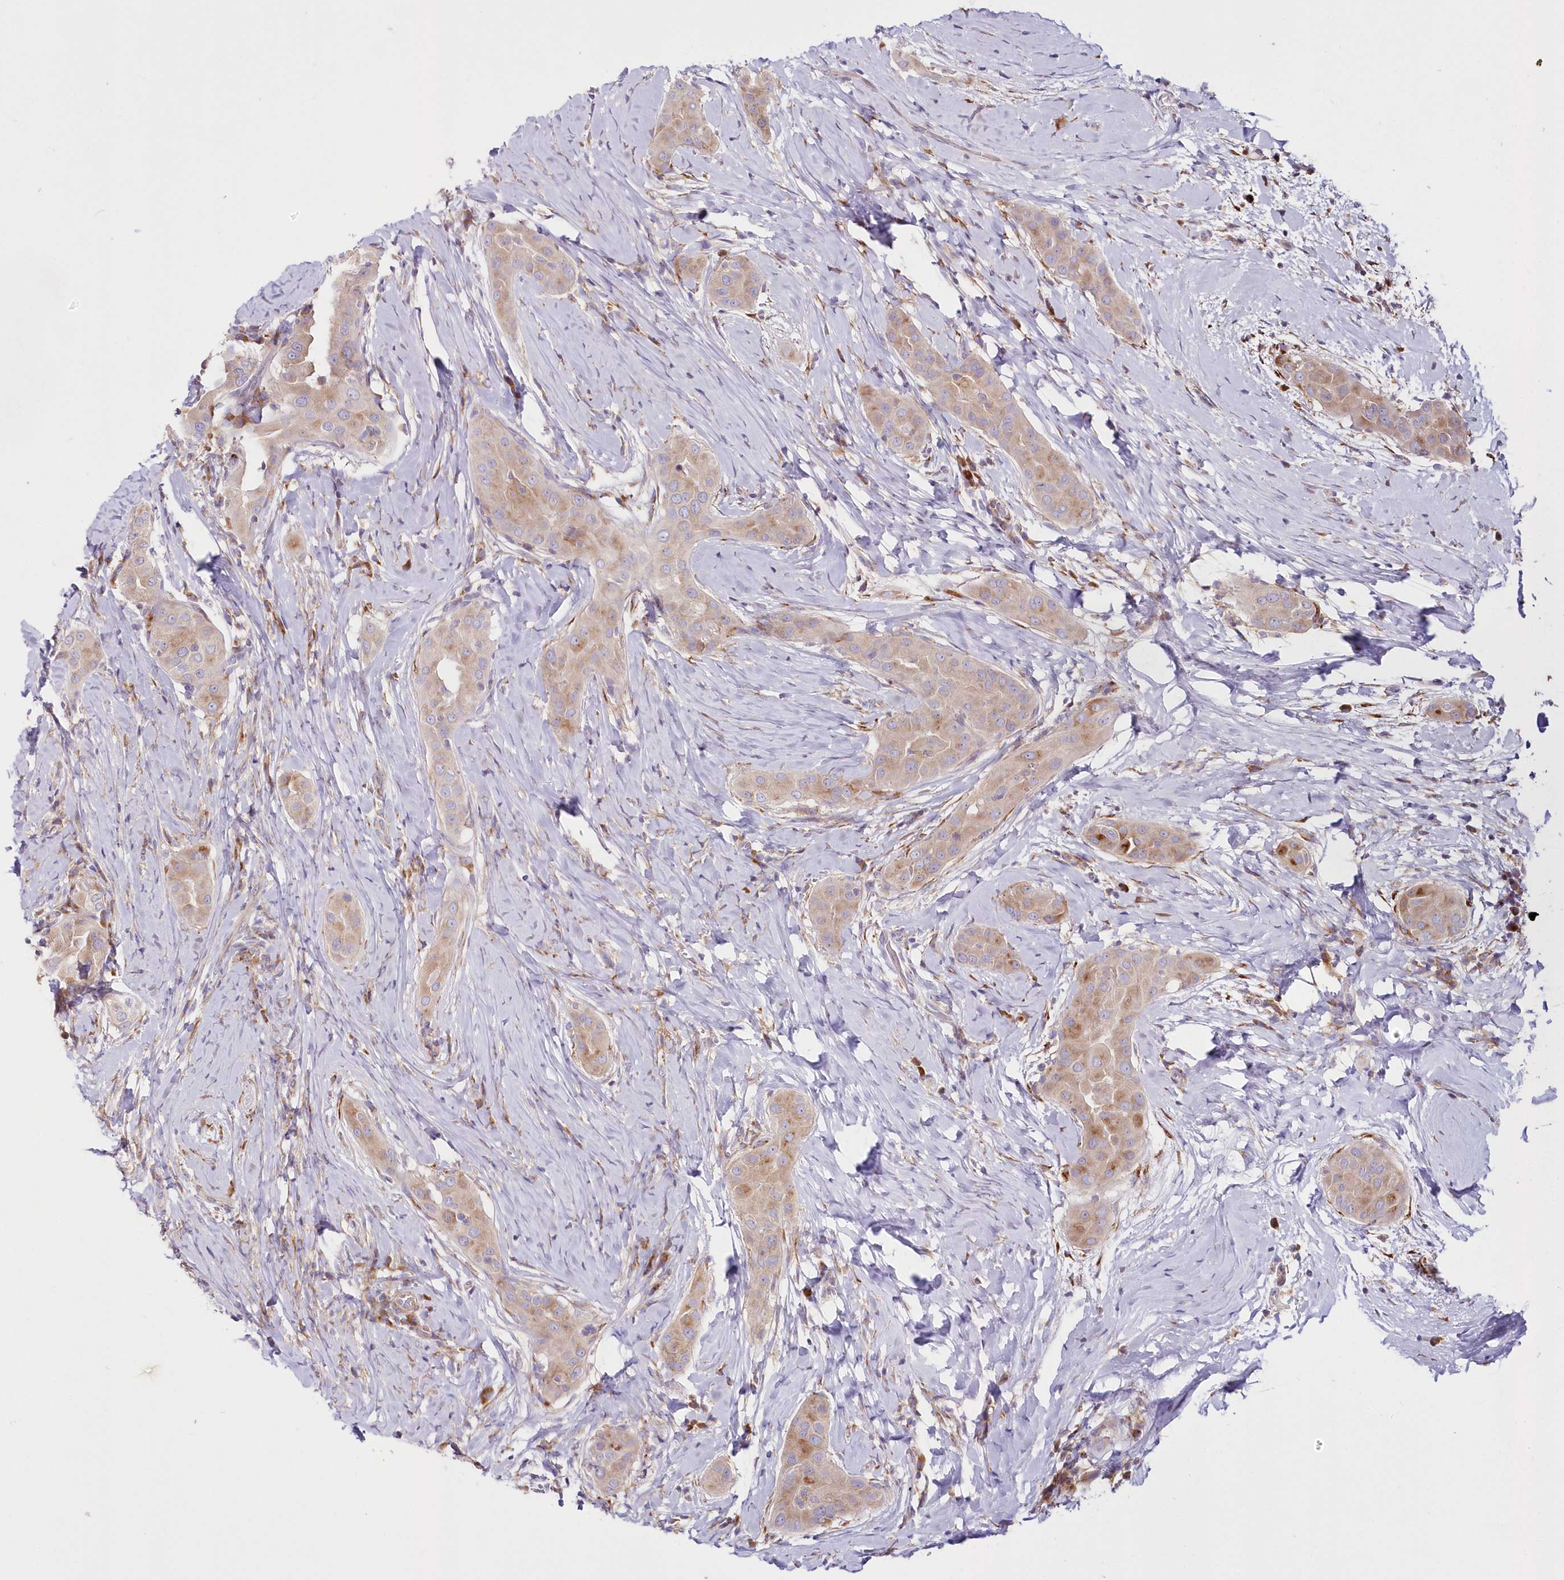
{"staining": {"intensity": "weak", "quantity": ">75%", "location": "cytoplasmic/membranous"}, "tissue": "thyroid cancer", "cell_type": "Tumor cells", "image_type": "cancer", "snomed": [{"axis": "morphology", "description": "Papillary adenocarcinoma, NOS"}, {"axis": "topography", "description": "Thyroid gland"}], "caption": "IHC staining of thyroid cancer (papillary adenocarcinoma), which demonstrates low levels of weak cytoplasmic/membranous positivity in approximately >75% of tumor cells indicating weak cytoplasmic/membranous protein expression. The staining was performed using DAB (3,3'-diaminobenzidine) (brown) for protein detection and nuclei were counterstained in hematoxylin (blue).", "gene": "ARFGEF3", "patient": {"sex": "male", "age": 33}}